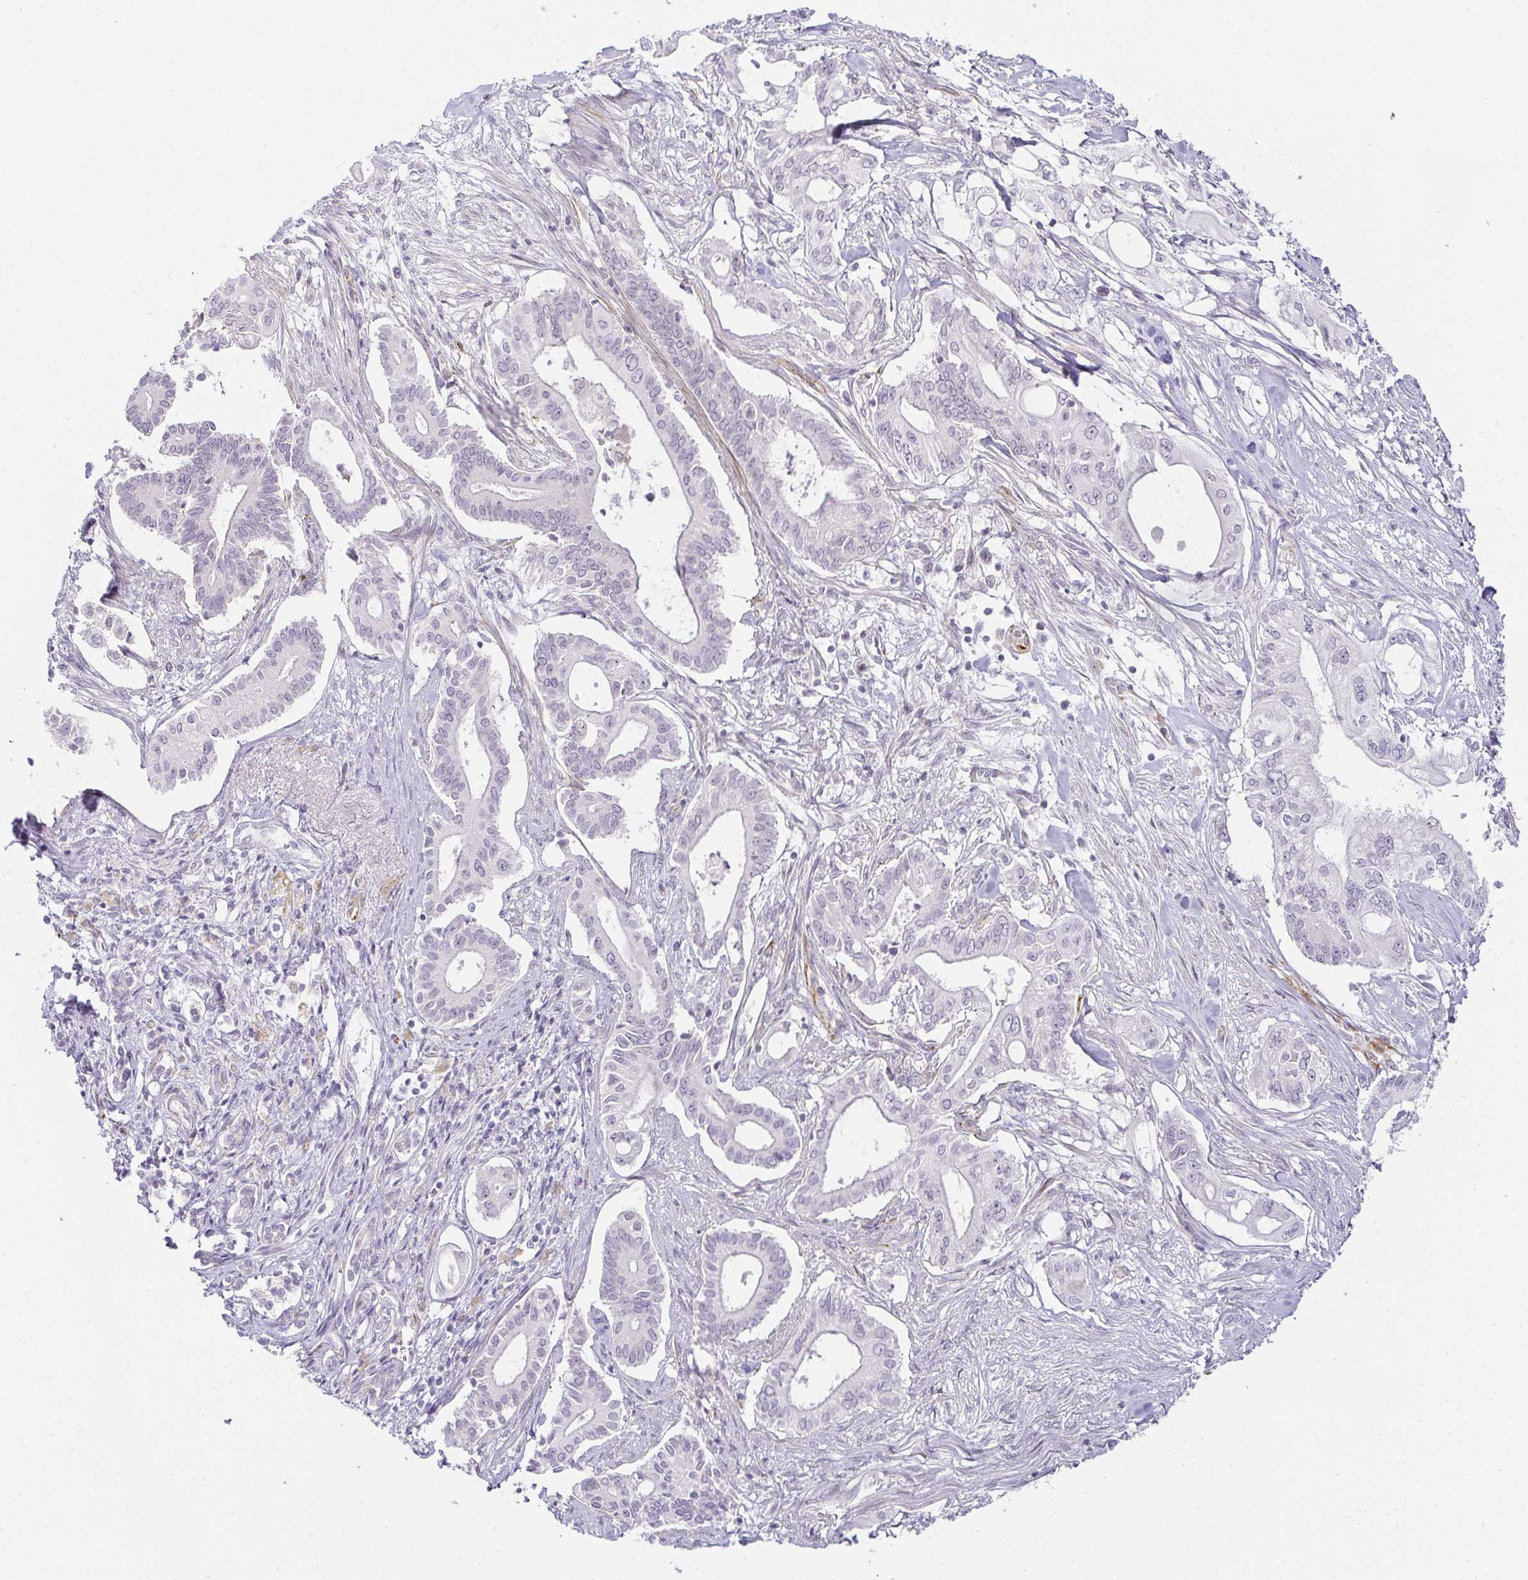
{"staining": {"intensity": "negative", "quantity": "none", "location": "none"}, "tissue": "pancreatic cancer", "cell_type": "Tumor cells", "image_type": "cancer", "snomed": [{"axis": "morphology", "description": "Adenocarcinoma, NOS"}, {"axis": "topography", "description": "Pancreas"}], "caption": "Immunohistochemistry (IHC) histopathology image of human adenocarcinoma (pancreatic) stained for a protein (brown), which reveals no expression in tumor cells.", "gene": "ACAN", "patient": {"sex": "female", "age": 68}}